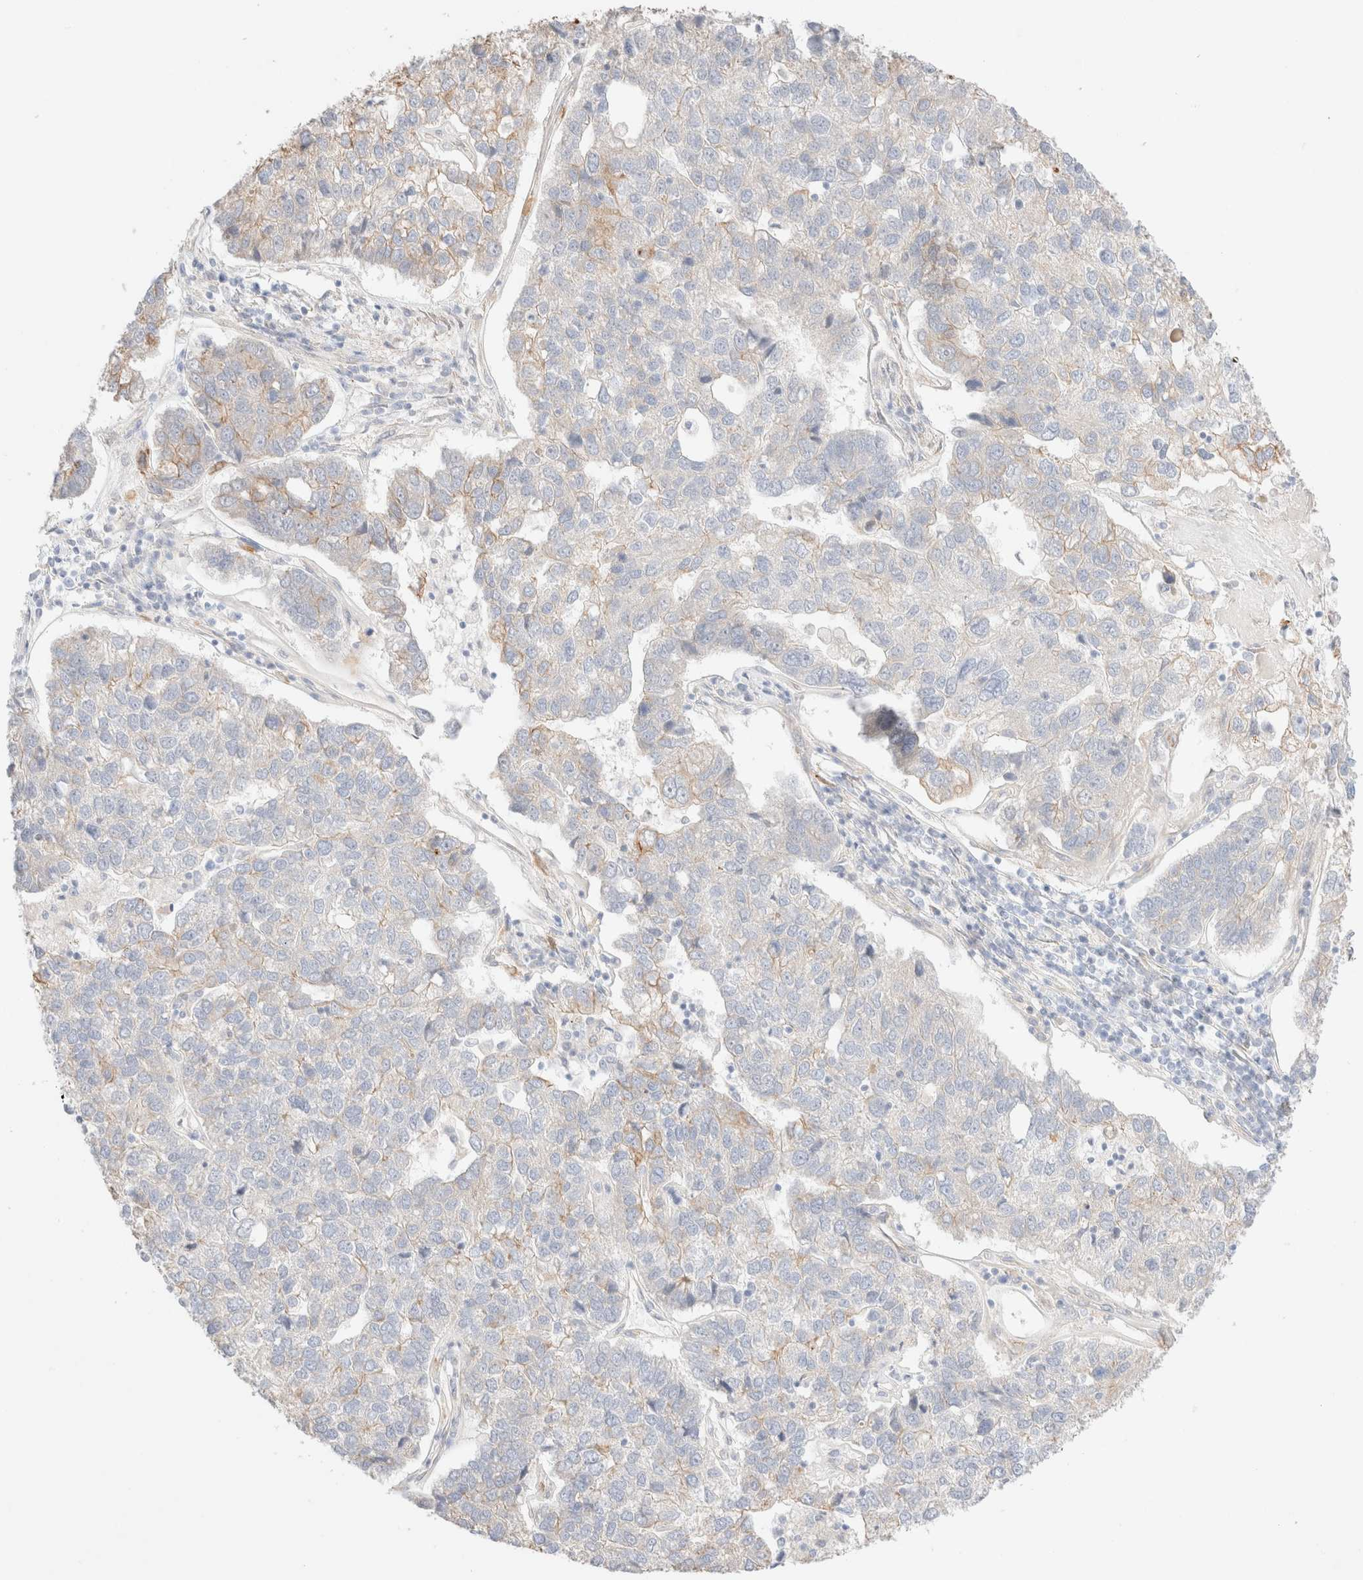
{"staining": {"intensity": "negative", "quantity": "none", "location": "none"}, "tissue": "pancreatic cancer", "cell_type": "Tumor cells", "image_type": "cancer", "snomed": [{"axis": "morphology", "description": "Adenocarcinoma, NOS"}, {"axis": "topography", "description": "Pancreas"}], "caption": "Tumor cells are negative for brown protein staining in adenocarcinoma (pancreatic).", "gene": "NIBAN2", "patient": {"sex": "female", "age": 61}}